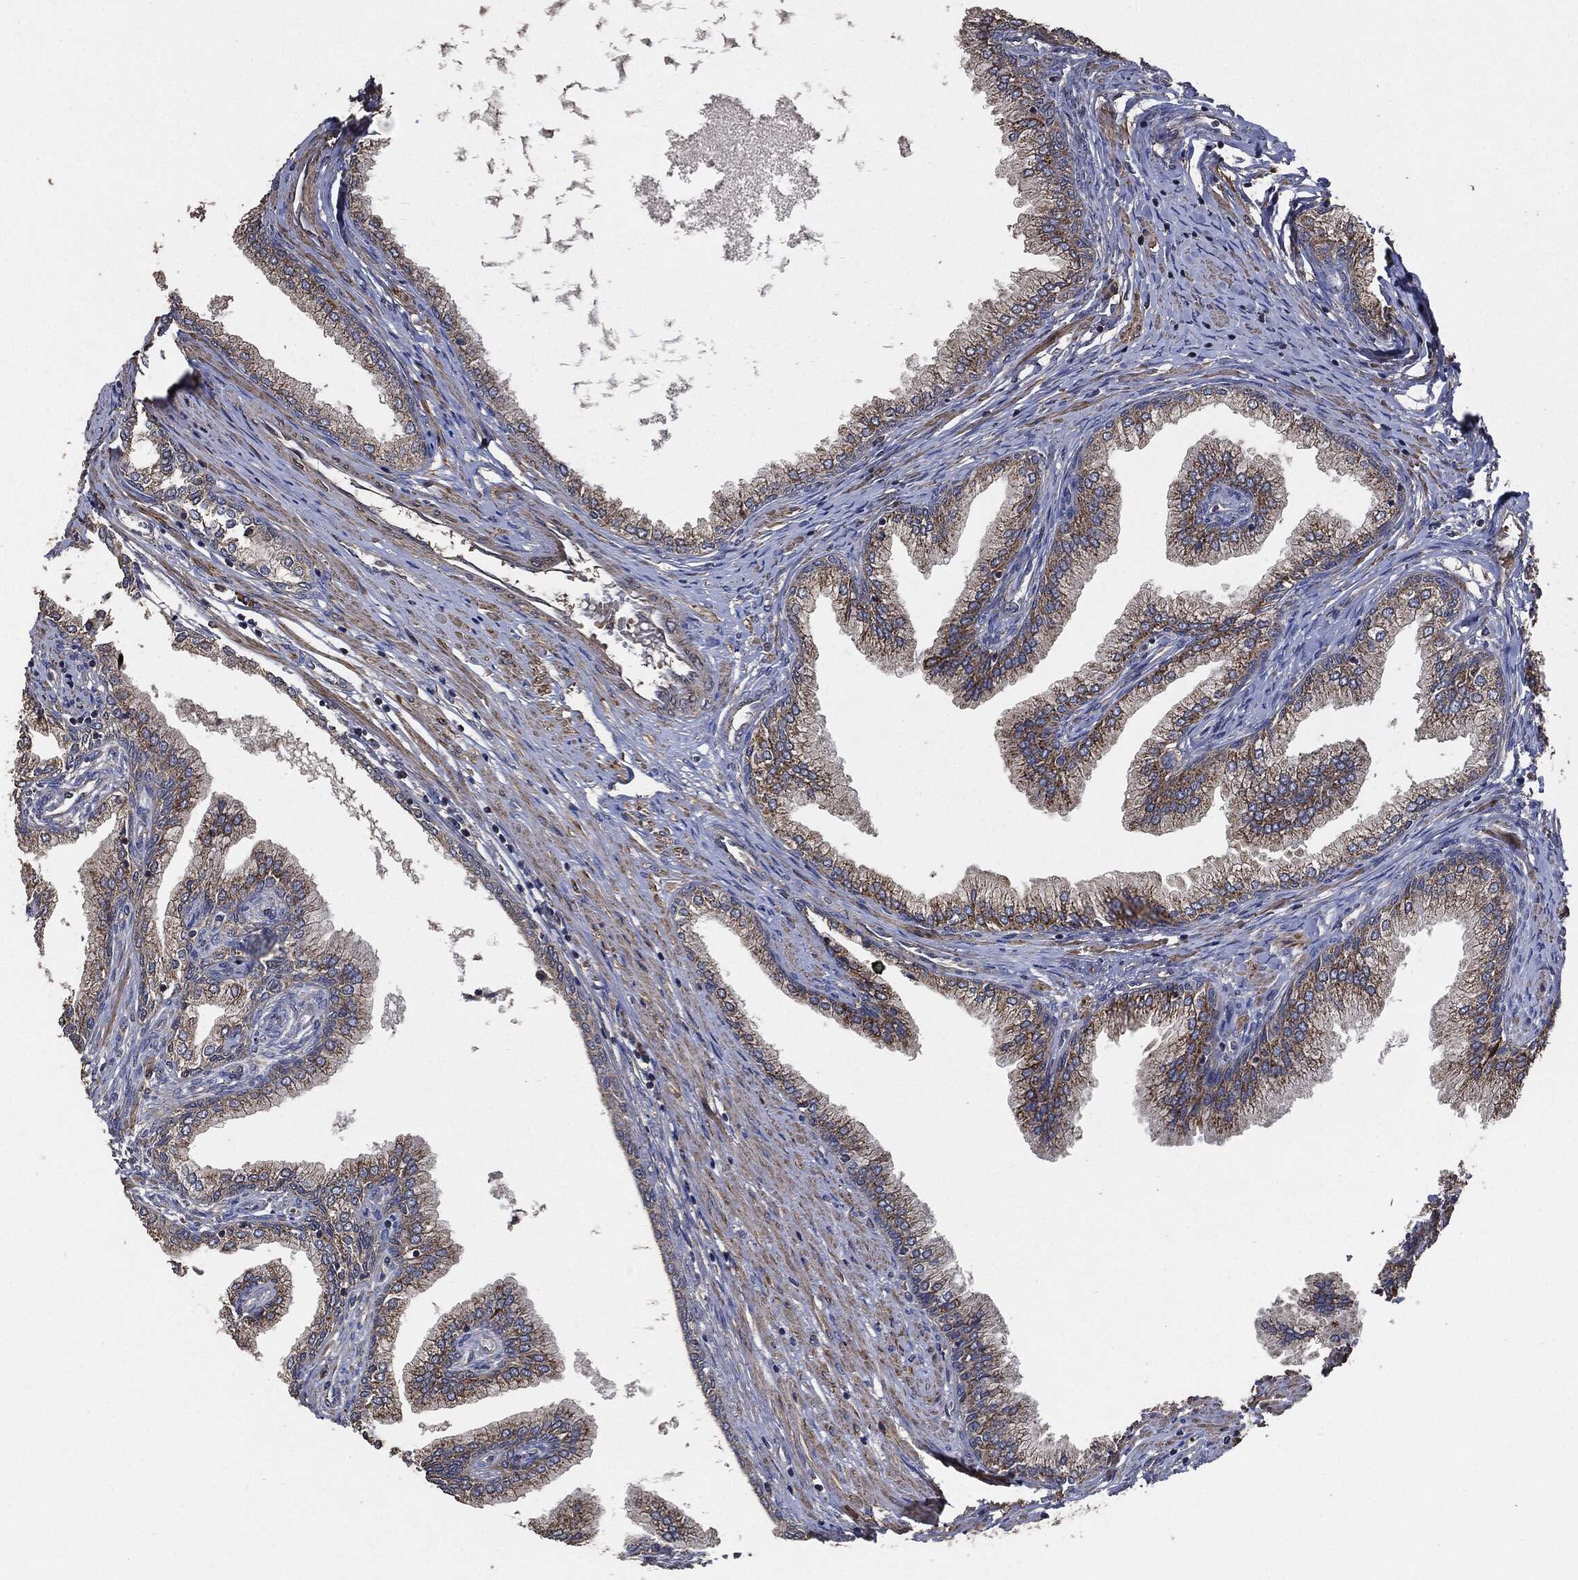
{"staining": {"intensity": "strong", "quantity": "25%-75%", "location": "cytoplasmic/membranous"}, "tissue": "prostate cancer", "cell_type": "Tumor cells", "image_type": "cancer", "snomed": [{"axis": "morphology", "description": "Adenocarcinoma, Low grade"}, {"axis": "topography", "description": "Prostate and seminal vesicle, NOS"}], "caption": "A high-resolution image shows IHC staining of low-grade adenocarcinoma (prostate), which demonstrates strong cytoplasmic/membranous expression in about 25%-75% of tumor cells.", "gene": "STK3", "patient": {"sex": "male", "age": 61}}